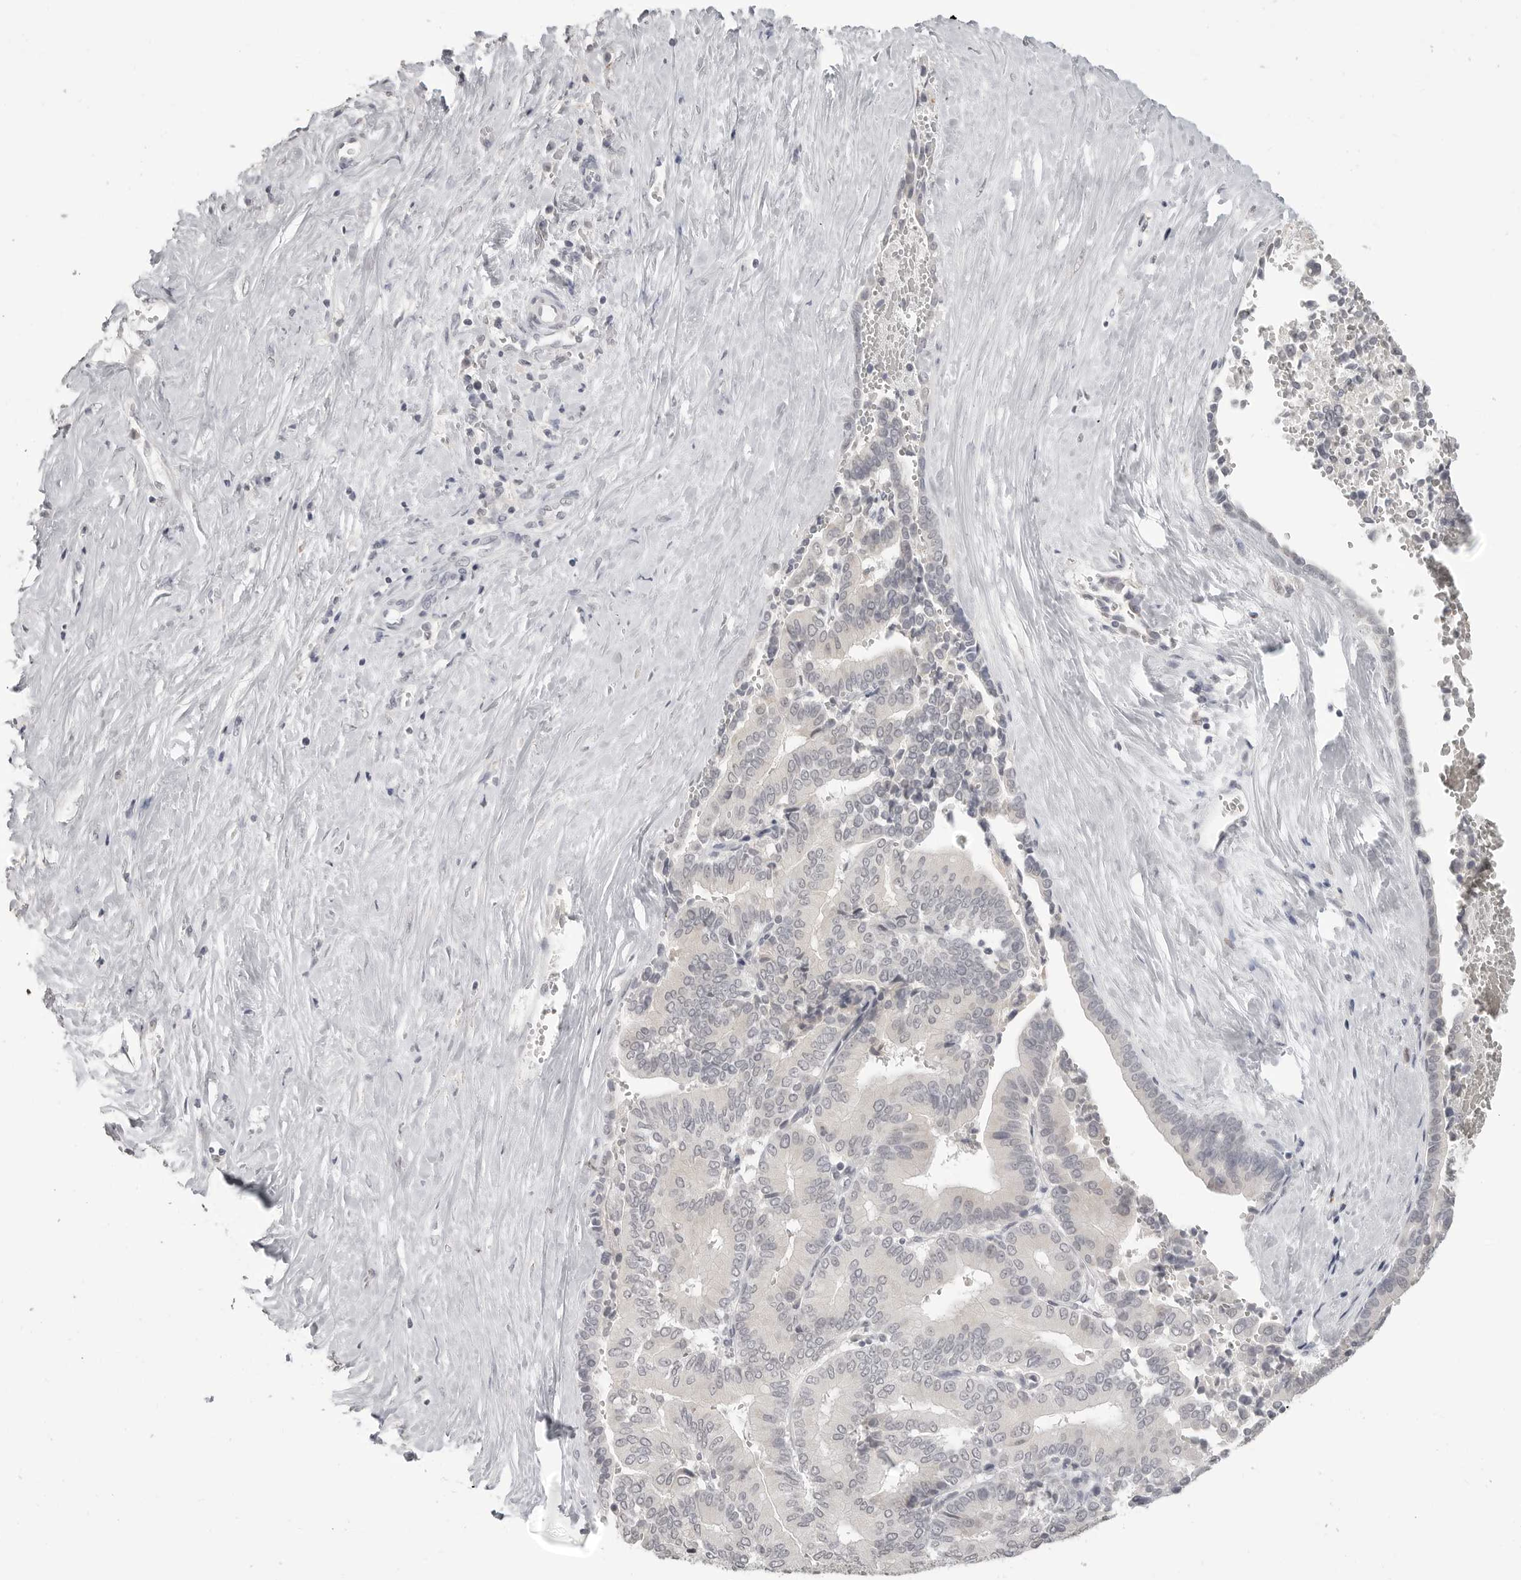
{"staining": {"intensity": "negative", "quantity": "none", "location": "none"}, "tissue": "liver cancer", "cell_type": "Tumor cells", "image_type": "cancer", "snomed": [{"axis": "morphology", "description": "Cholangiocarcinoma"}, {"axis": "topography", "description": "Liver"}], "caption": "An image of human liver cancer (cholangiocarcinoma) is negative for staining in tumor cells.", "gene": "PRSS1", "patient": {"sex": "female", "age": 75}}